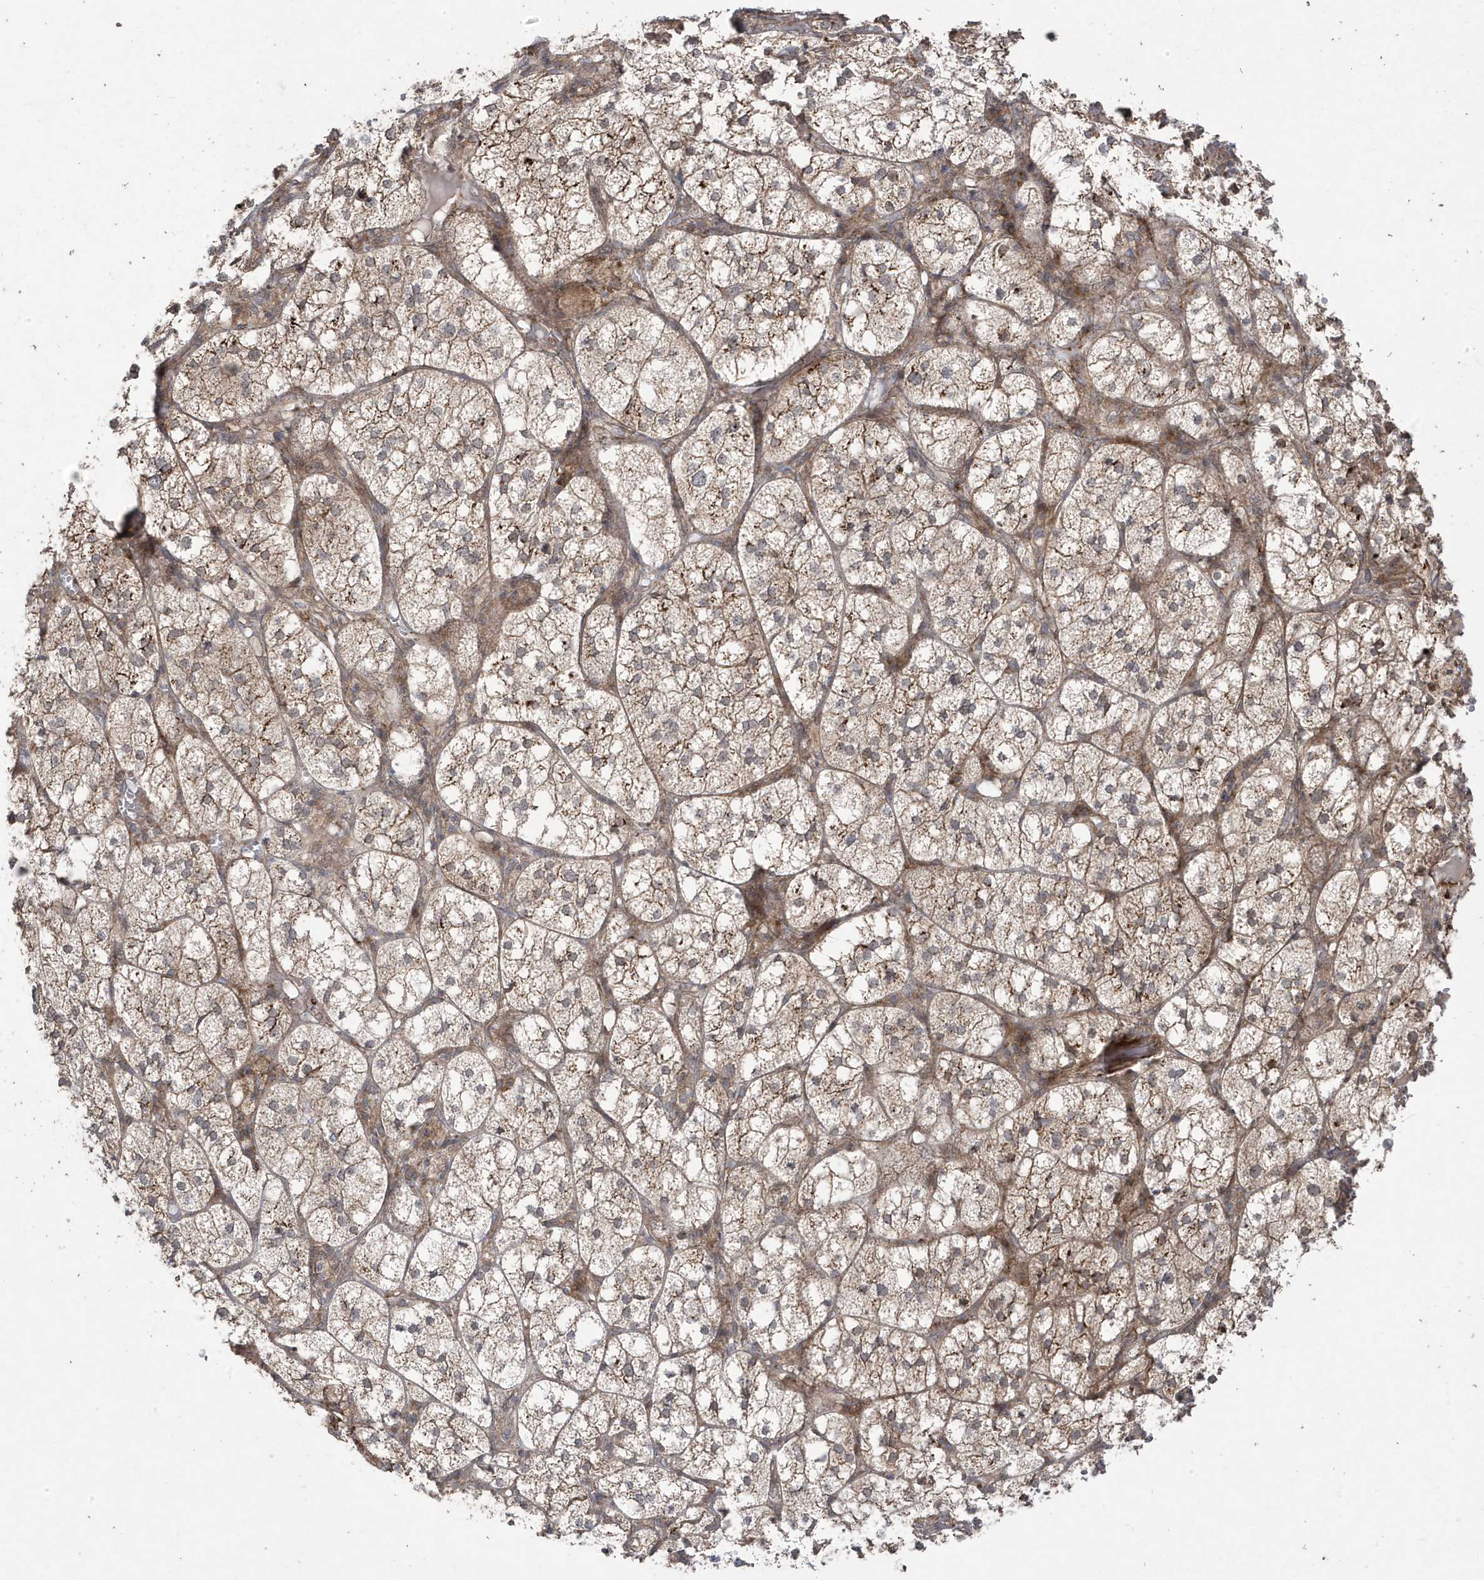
{"staining": {"intensity": "strong", "quantity": "<25%", "location": "cytoplasmic/membranous"}, "tissue": "adrenal gland", "cell_type": "Glandular cells", "image_type": "normal", "snomed": [{"axis": "morphology", "description": "Normal tissue, NOS"}, {"axis": "topography", "description": "Adrenal gland"}], "caption": "This micrograph displays unremarkable adrenal gland stained with immunohistochemistry to label a protein in brown. The cytoplasmic/membranous of glandular cells show strong positivity for the protein. Nuclei are counter-stained blue.", "gene": "CETN3", "patient": {"sex": "female", "age": 61}}